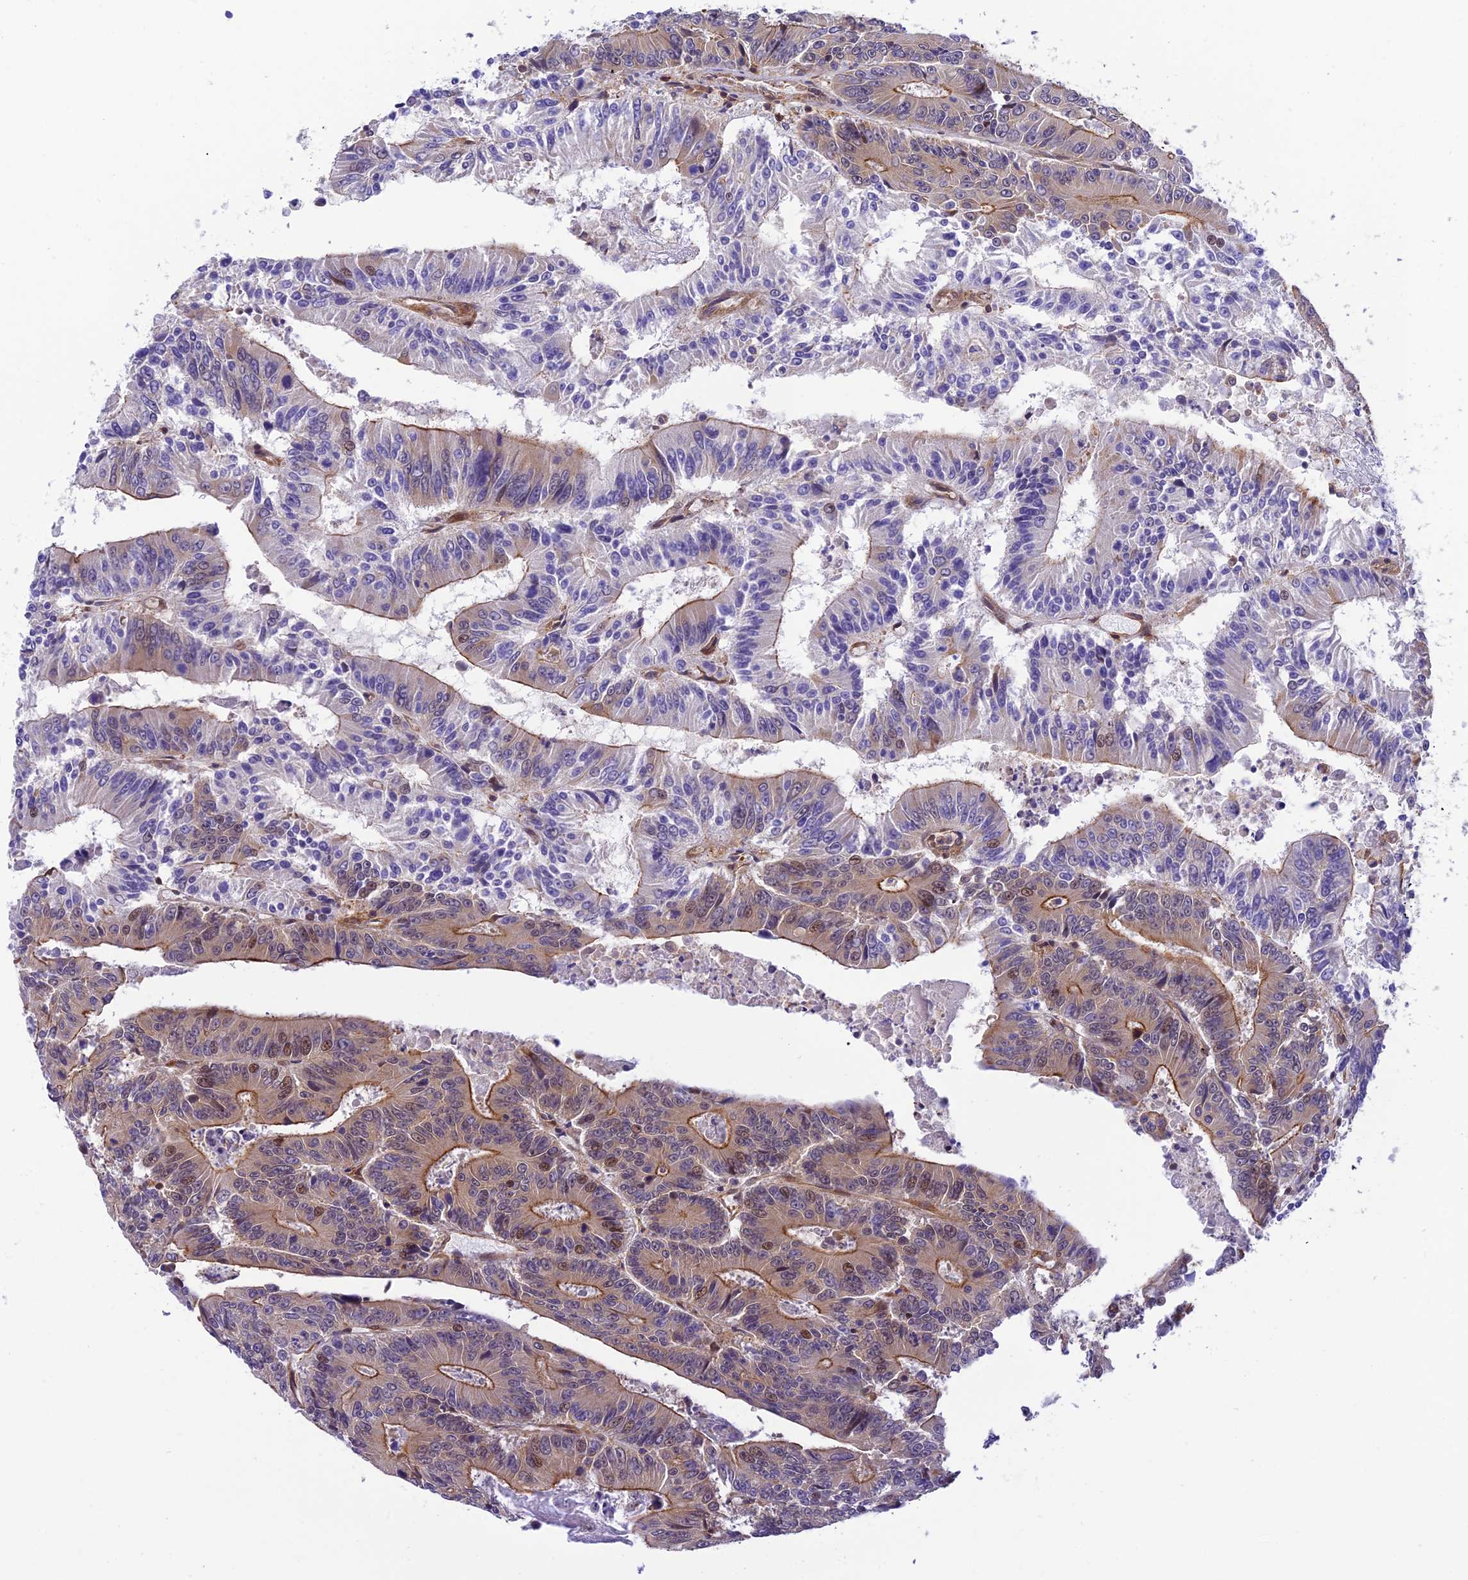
{"staining": {"intensity": "moderate", "quantity": "<25%", "location": "cytoplasmic/membranous"}, "tissue": "colorectal cancer", "cell_type": "Tumor cells", "image_type": "cancer", "snomed": [{"axis": "morphology", "description": "Adenocarcinoma, NOS"}, {"axis": "topography", "description": "Colon"}], "caption": "Brown immunohistochemical staining in human colorectal cancer (adenocarcinoma) exhibits moderate cytoplasmic/membranous positivity in approximately <25% of tumor cells. The staining was performed using DAB, with brown indicating positive protein expression. Nuclei are stained blue with hematoxylin.", "gene": "EVI5L", "patient": {"sex": "male", "age": 83}}